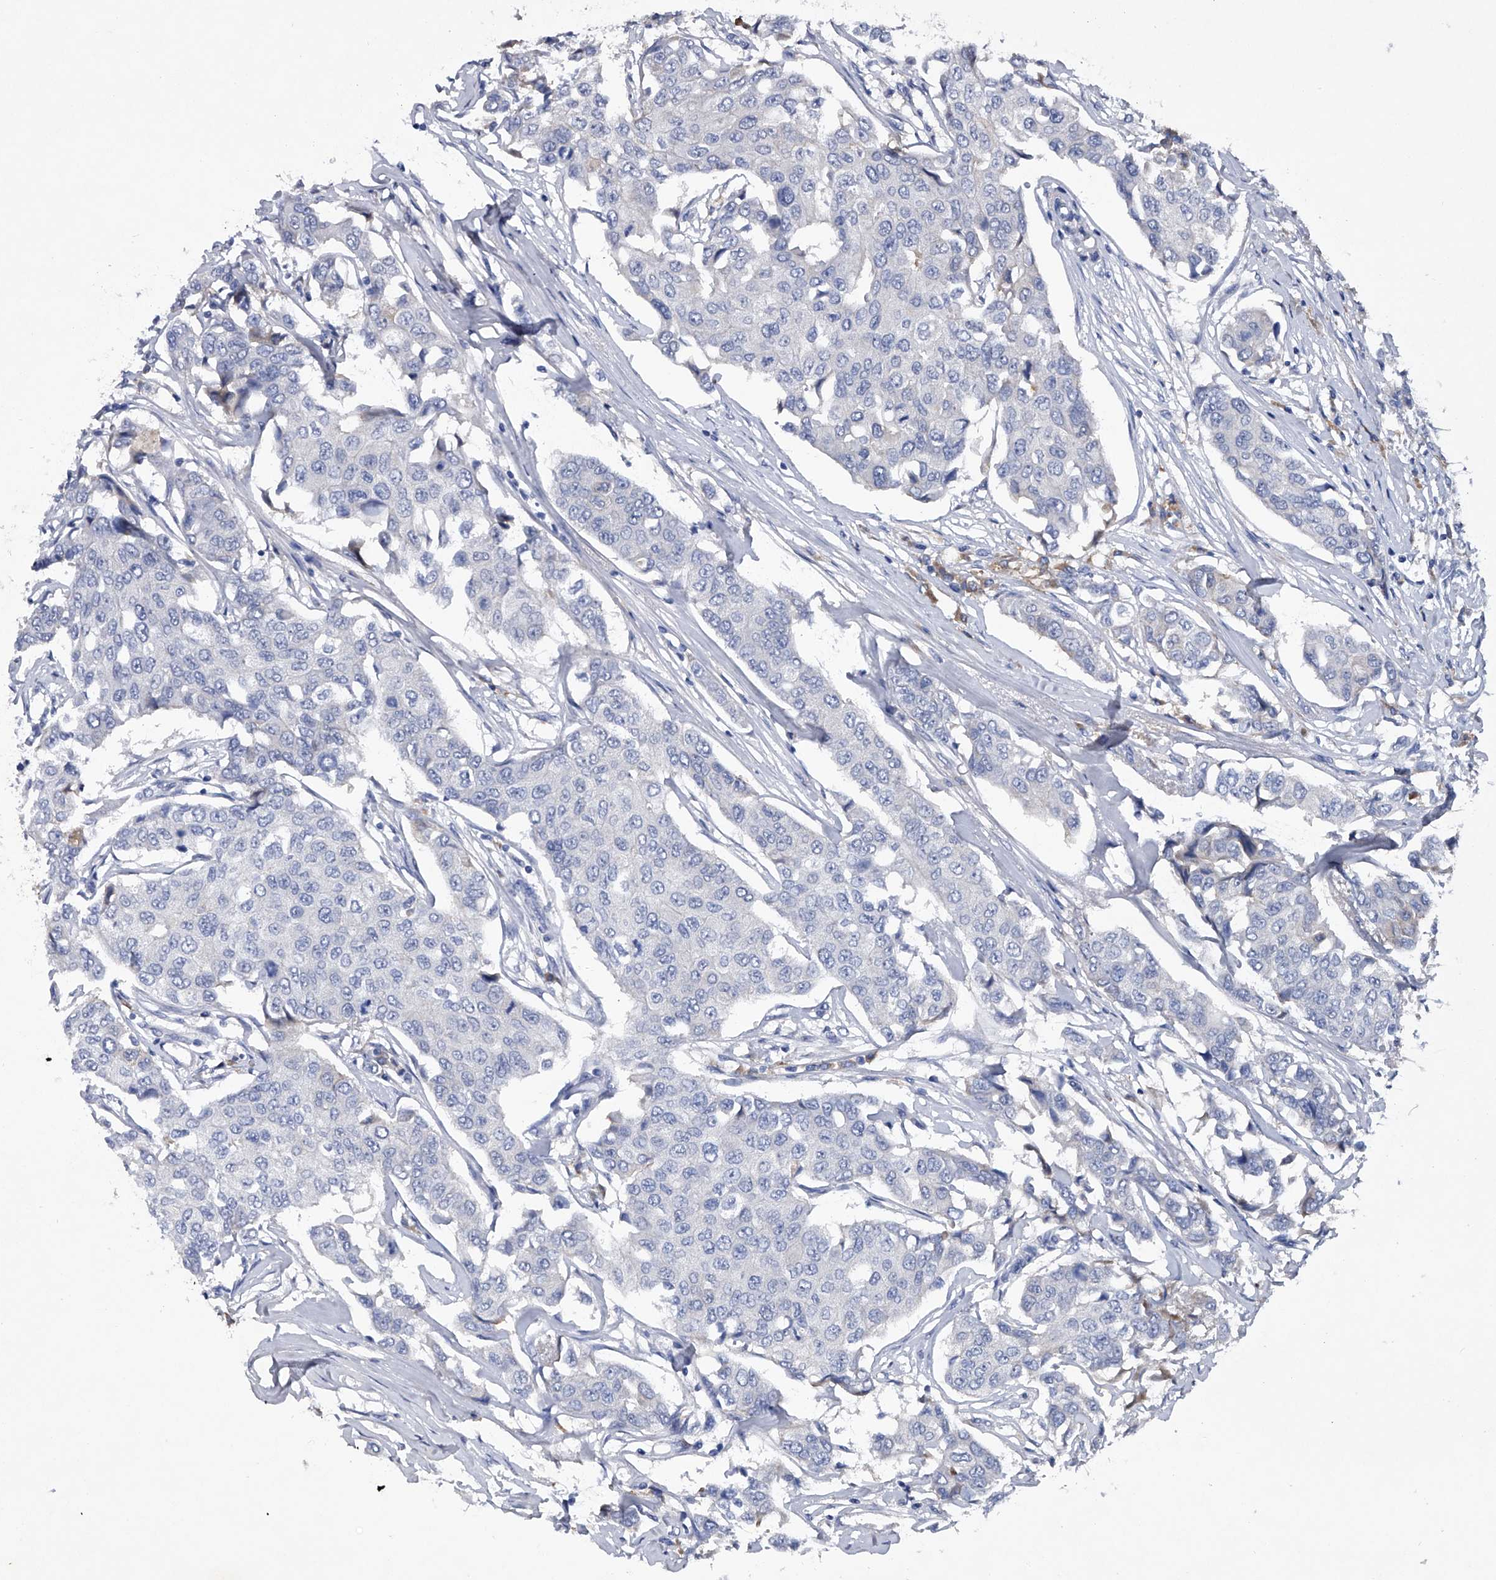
{"staining": {"intensity": "negative", "quantity": "none", "location": "none"}, "tissue": "breast cancer", "cell_type": "Tumor cells", "image_type": "cancer", "snomed": [{"axis": "morphology", "description": "Duct carcinoma"}, {"axis": "topography", "description": "Breast"}], "caption": "IHC of intraductal carcinoma (breast) shows no expression in tumor cells. The staining is performed using DAB brown chromogen with nuclei counter-stained in using hematoxylin.", "gene": "ASNS", "patient": {"sex": "female", "age": 80}}